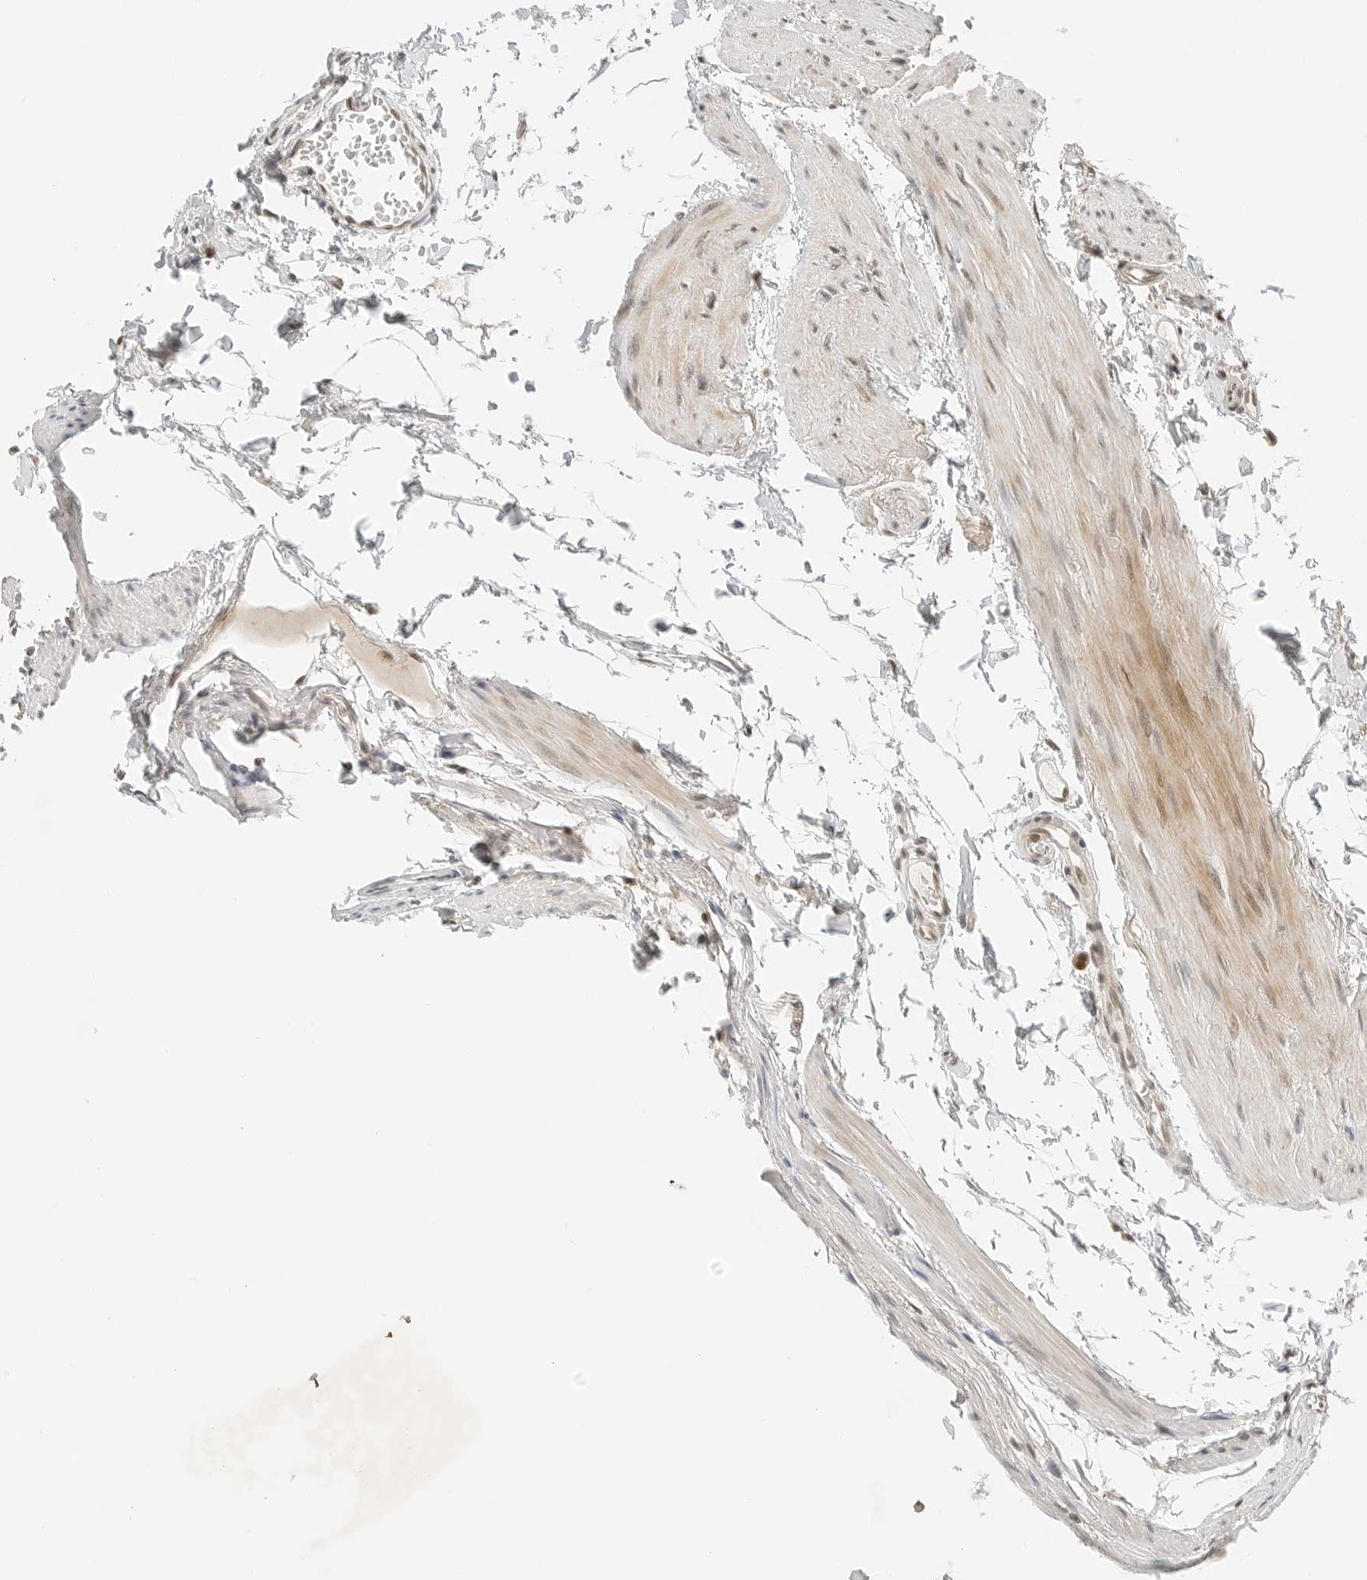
{"staining": {"intensity": "moderate", "quantity": ">75%", "location": "cytoplasmic/membranous,nuclear"}, "tissue": "stomach", "cell_type": "Glandular cells", "image_type": "normal", "snomed": [{"axis": "morphology", "description": "Normal tissue, NOS"}, {"axis": "topography", "description": "Stomach"}], "caption": "Brown immunohistochemical staining in benign human stomach displays moderate cytoplasmic/membranous,nuclear staining in approximately >75% of glandular cells.", "gene": "CRTC2", "patient": {"sex": "male", "age": 55}}